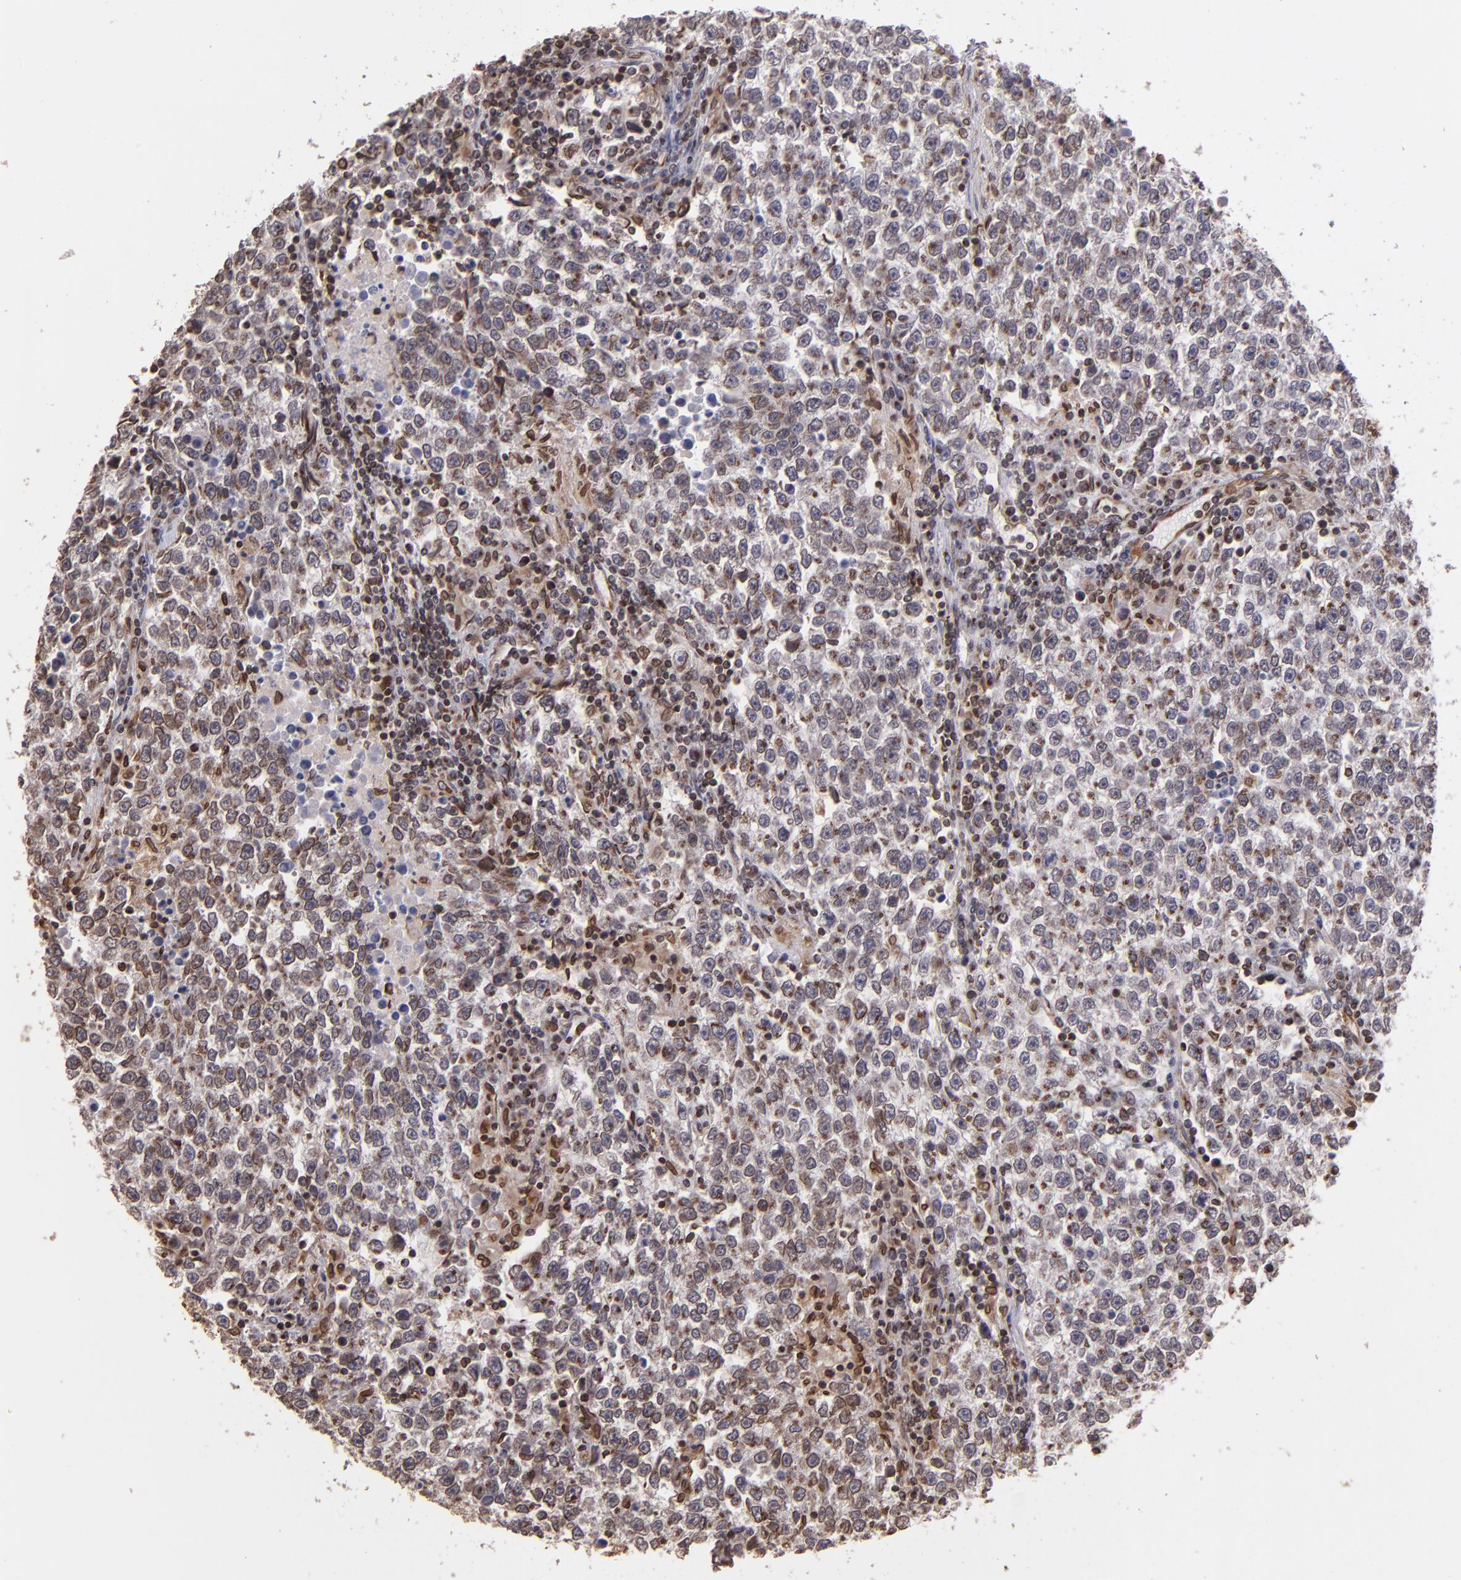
{"staining": {"intensity": "moderate", "quantity": "25%-75%", "location": "cytoplasmic/membranous"}, "tissue": "testis cancer", "cell_type": "Tumor cells", "image_type": "cancer", "snomed": [{"axis": "morphology", "description": "Seminoma, NOS"}, {"axis": "topography", "description": "Testis"}], "caption": "Testis cancer stained with a brown dye shows moderate cytoplasmic/membranous positive positivity in about 25%-75% of tumor cells.", "gene": "TRIP11", "patient": {"sex": "male", "age": 36}}